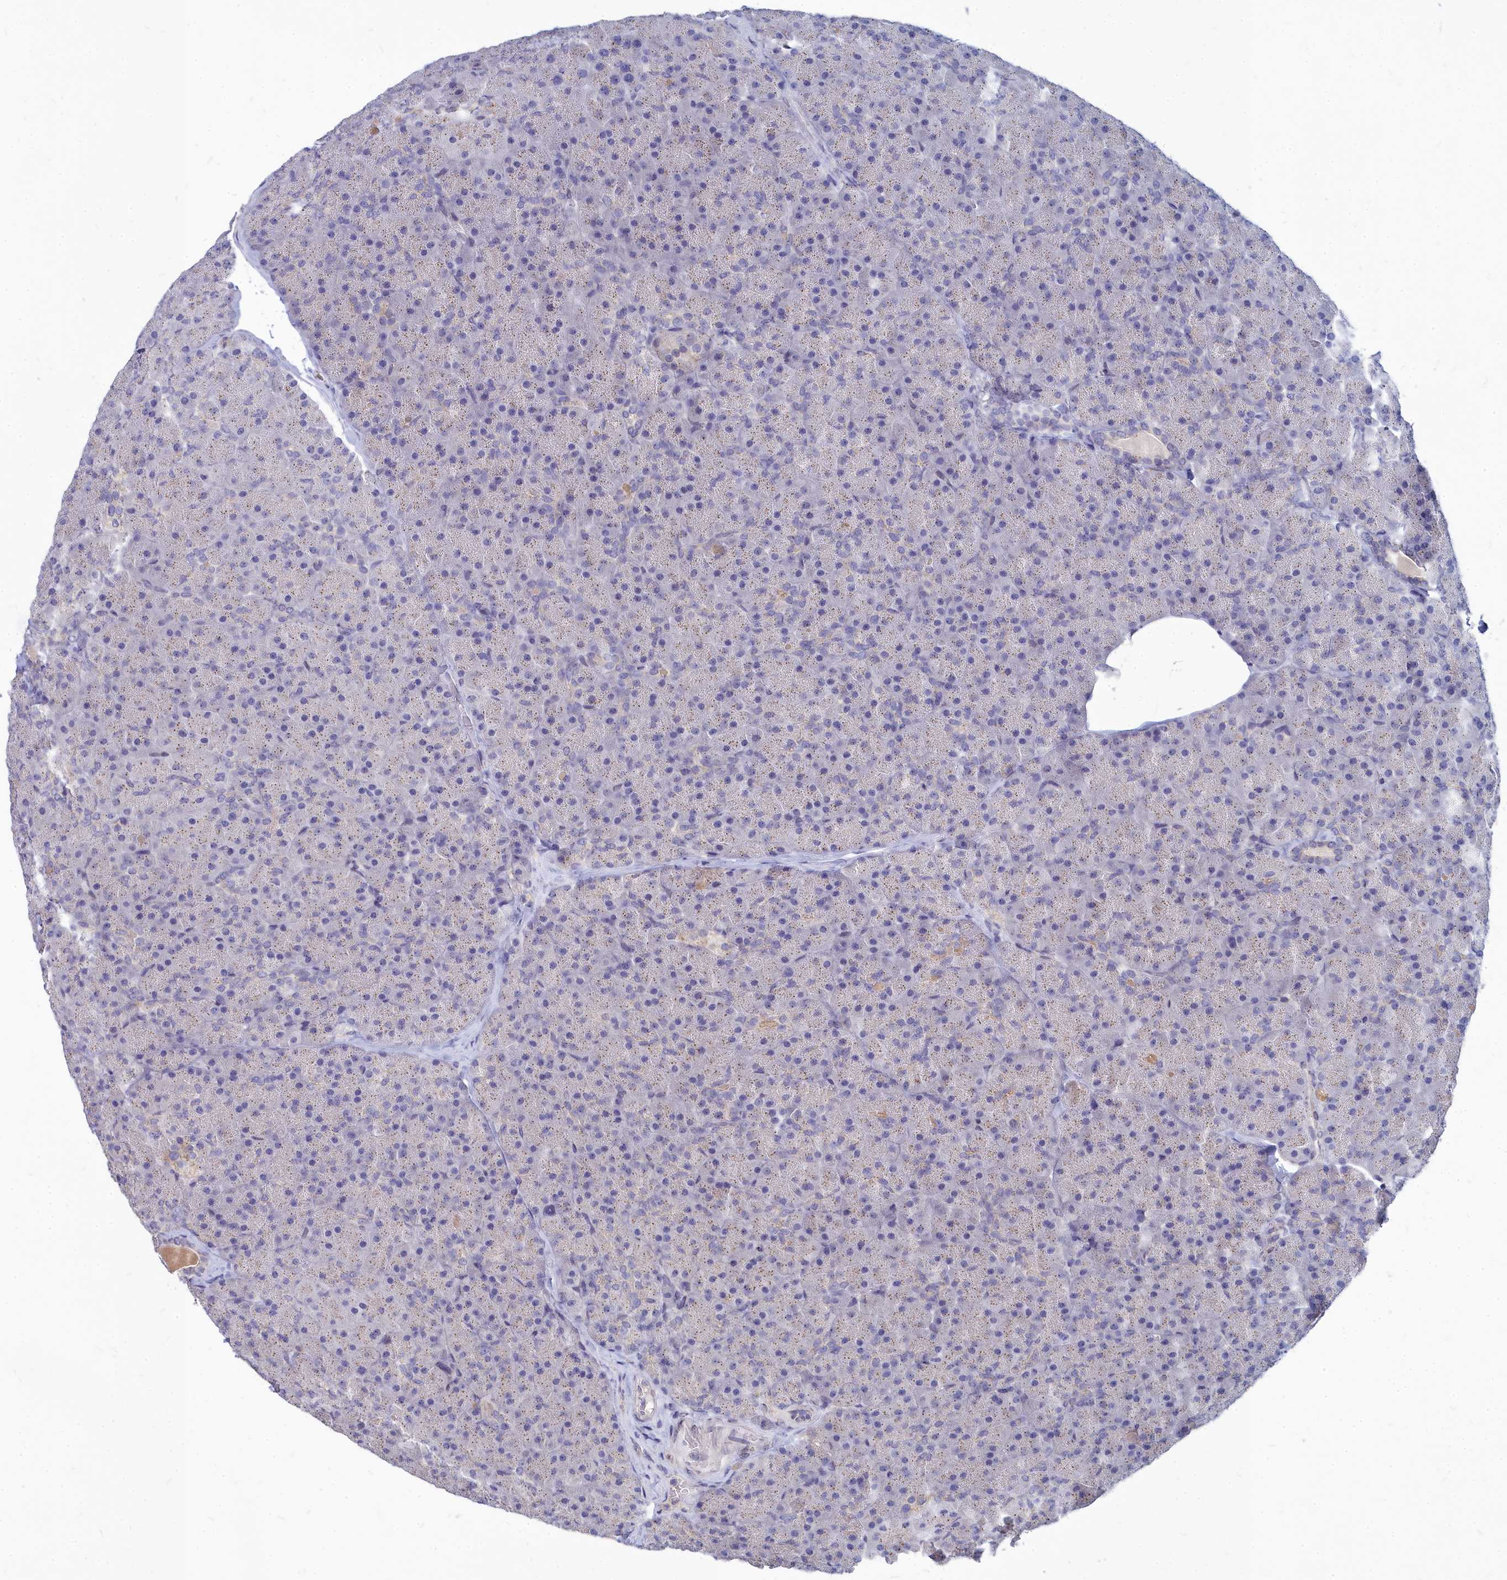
{"staining": {"intensity": "moderate", "quantity": "25%-75%", "location": "cytoplasmic/membranous"}, "tissue": "pancreas", "cell_type": "Exocrine glandular cells", "image_type": "normal", "snomed": [{"axis": "morphology", "description": "Normal tissue, NOS"}, {"axis": "topography", "description": "Pancreas"}], "caption": "A brown stain highlights moderate cytoplasmic/membranous expression of a protein in exocrine glandular cells of unremarkable human pancreas. Ihc stains the protein in brown and the nuclei are stained blue.", "gene": "NOXA1", "patient": {"sex": "male", "age": 36}}